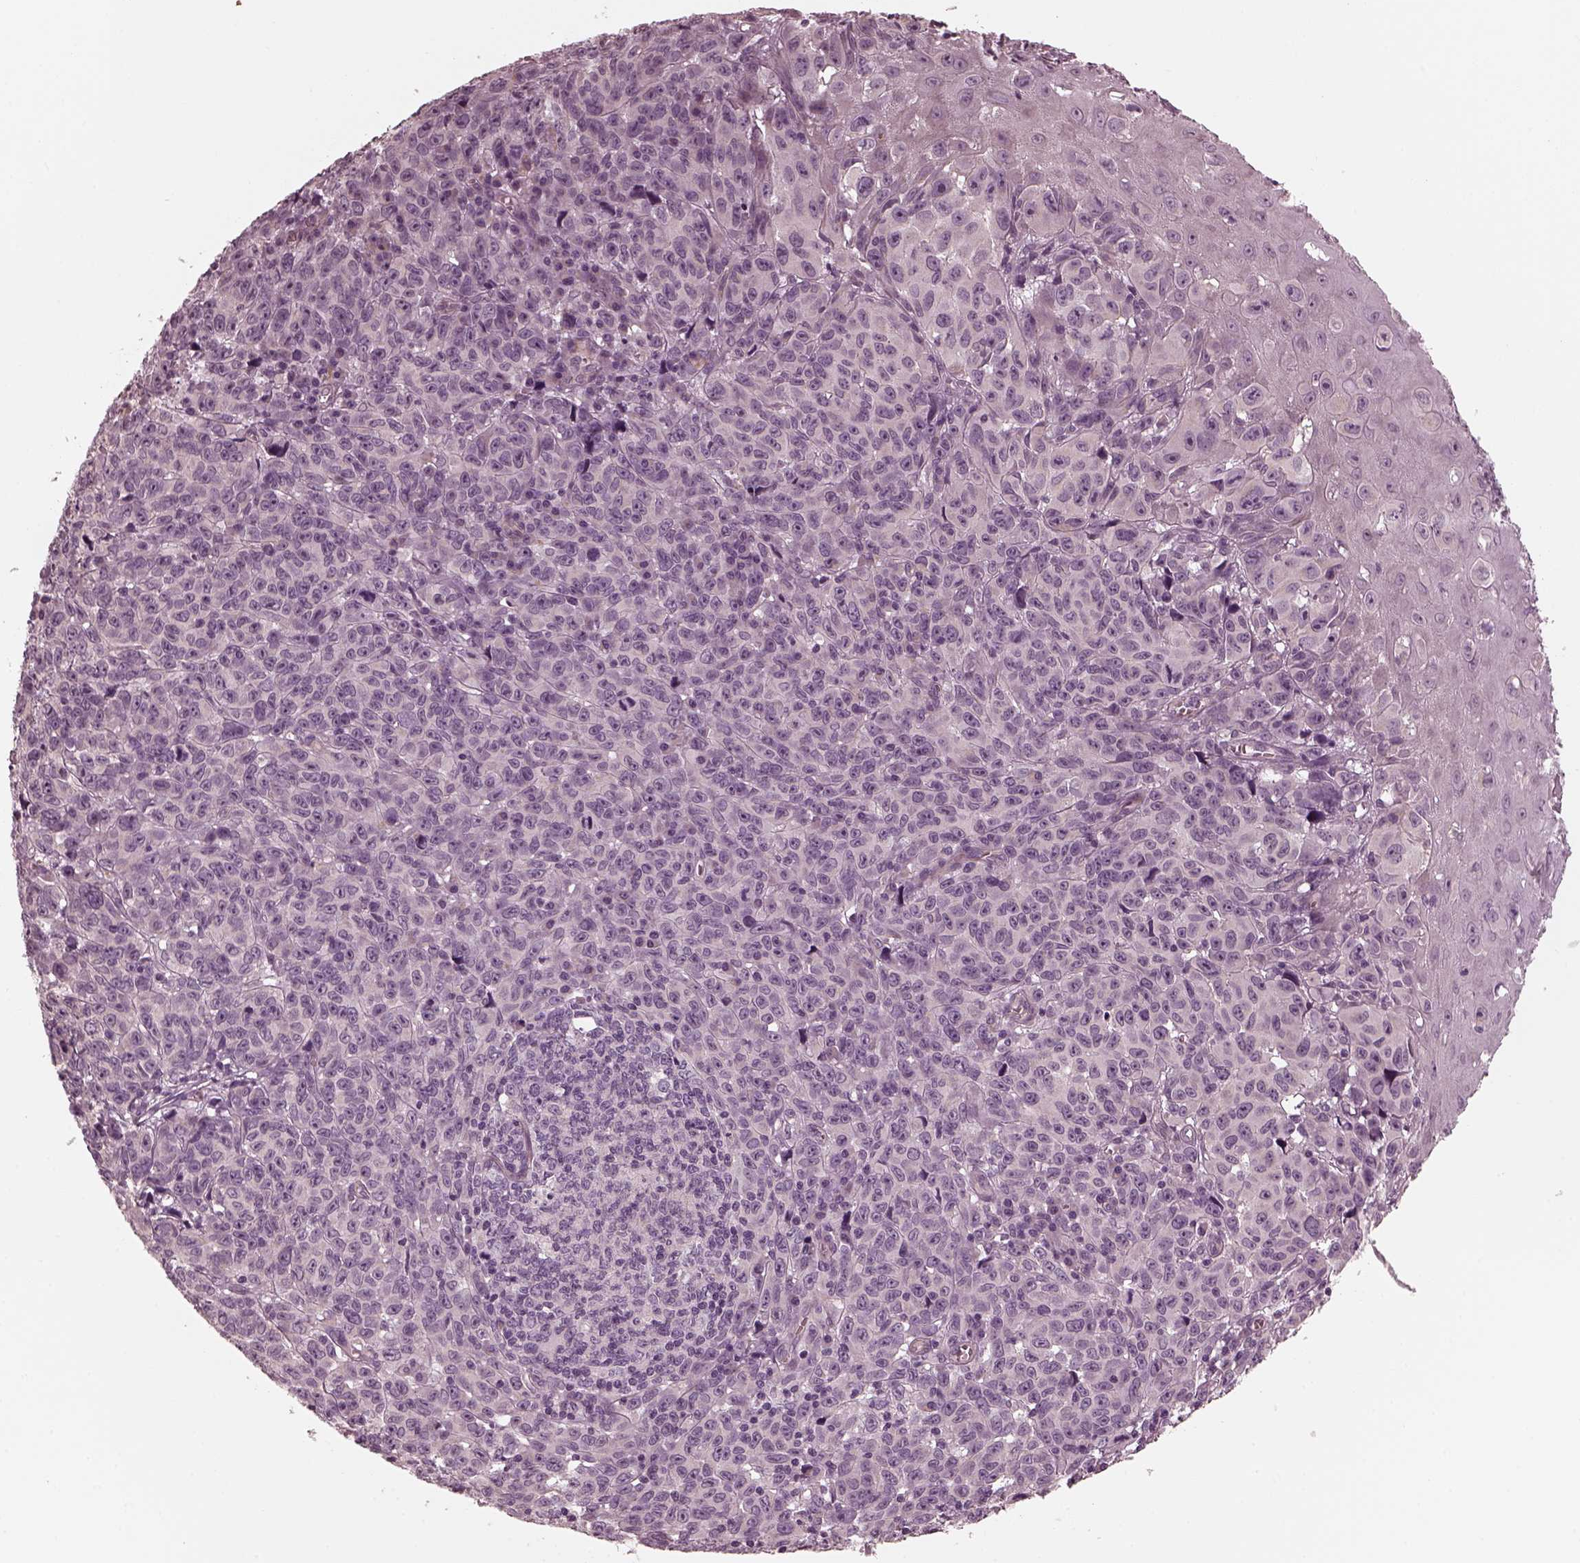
{"staining": {"intensity": "negative", "quantity": "none", "location": "none"}, "tissue": "melanoma", "cell_type": "Tumor cells", "image_type": "cancer", "snomed": [{"axis": "morphology", "description": "Malignant melanoma, NOS"}, {"axis": "topography", "description": "Vulva, labia, clitoris and Bartholin´s gland, NO"}], "caption": "Tumor cells are negative for brown protein staining in melanoma.", "gene": "KIF6", "patient": {"sex": "female", "age": 75}}